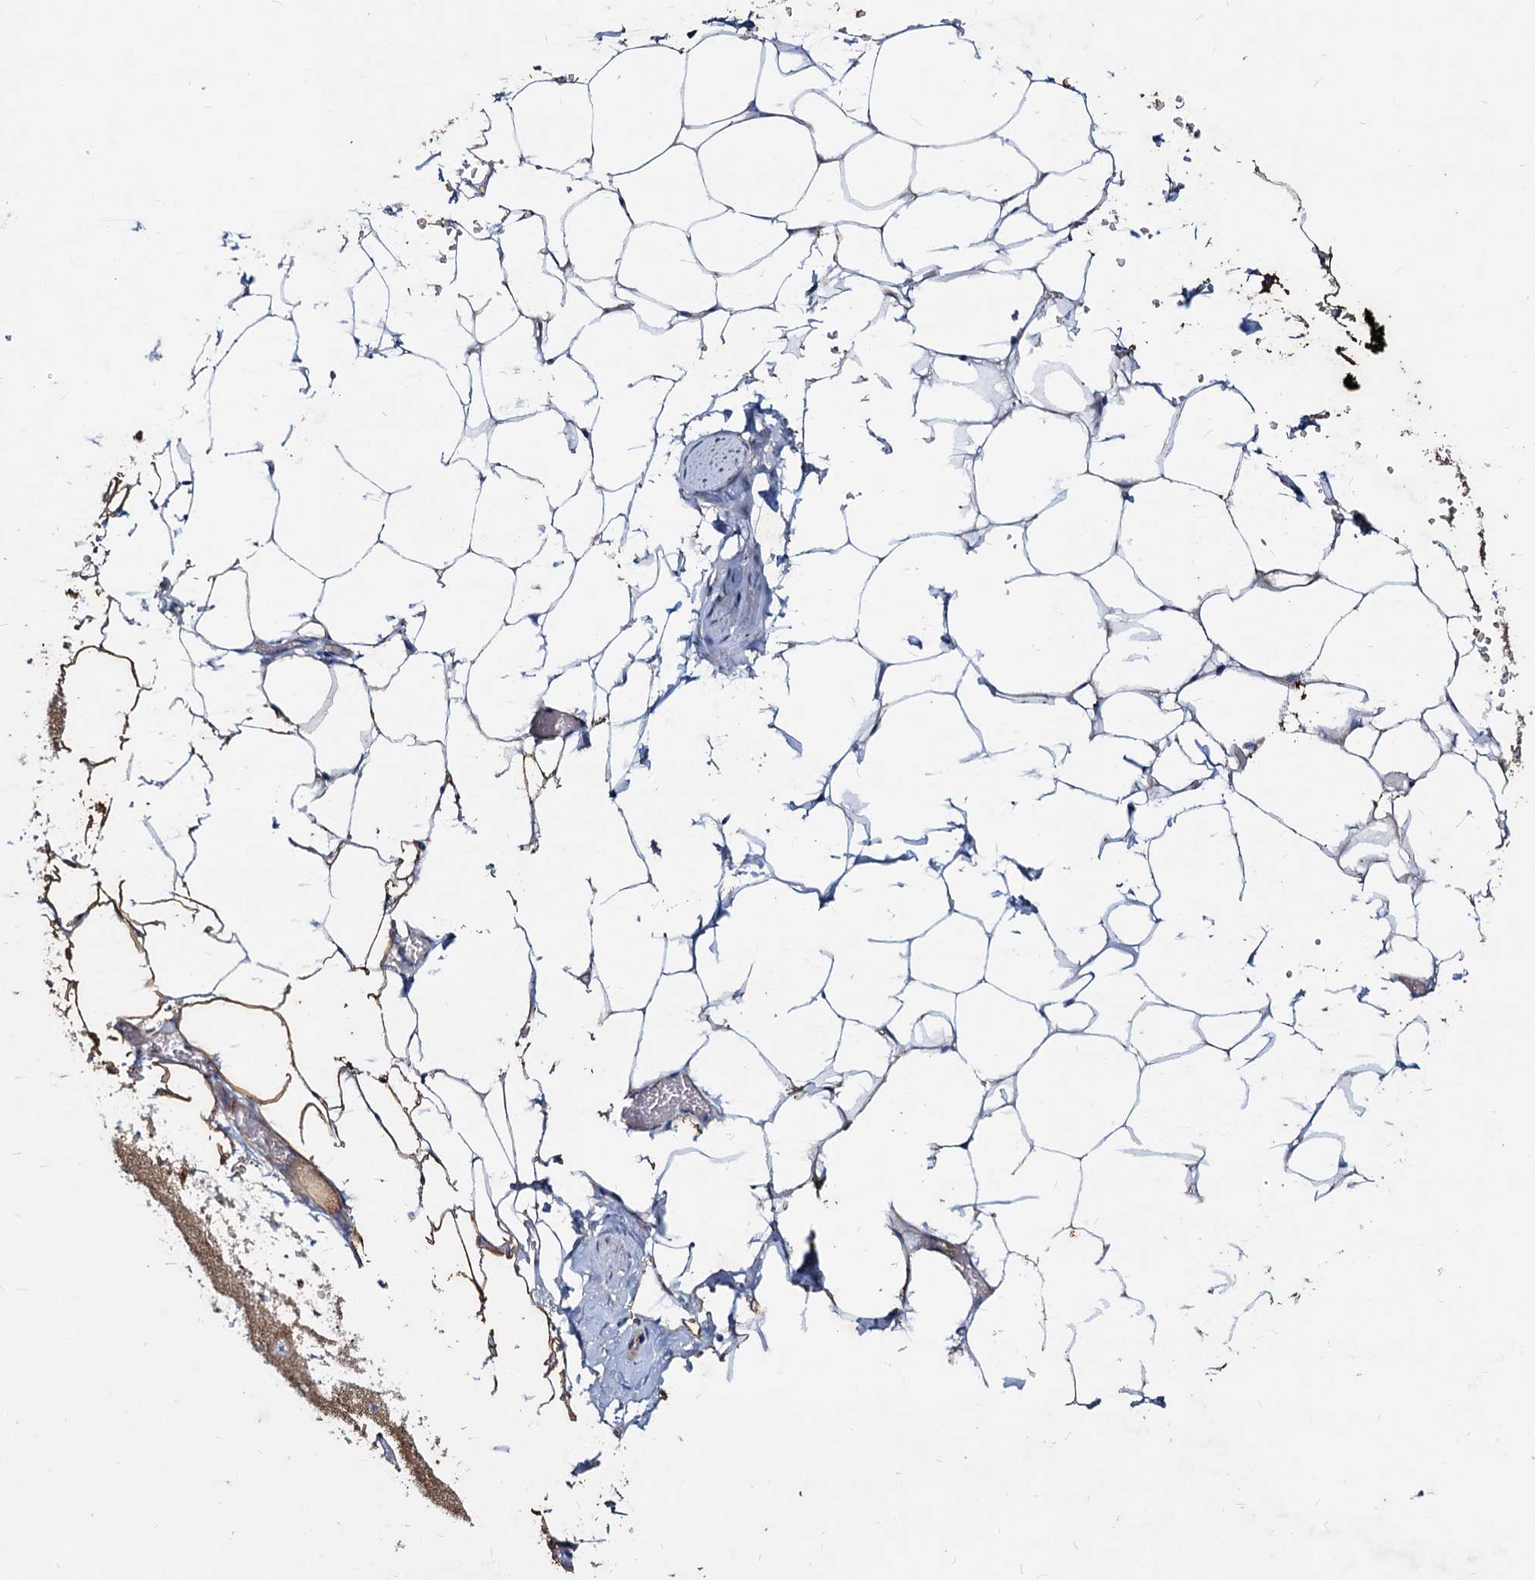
{"staining": {"intensity": "negative", "quantity": "none", "location": "none"}, "tissue": "adipose tissue", "cell_type": "Adipocytes", "image_type": "normal", "snomed": [{"axis": "morphology", "description": "Normal tissue, NOS"}, {"axis": "morphology", "description": "Adenocarcinoma, Low grade"}, {"axis": "topography", "description": "Prostate"}, {"axis": "topography", "description": "Peripheral nerve tissue"}], "caption": "This is an IHC micrograph of normal human adipose tissue. There is no staining in adipocytes.", "gene": "AGBL4", "patient": {"sex": "male", "age": 63}}